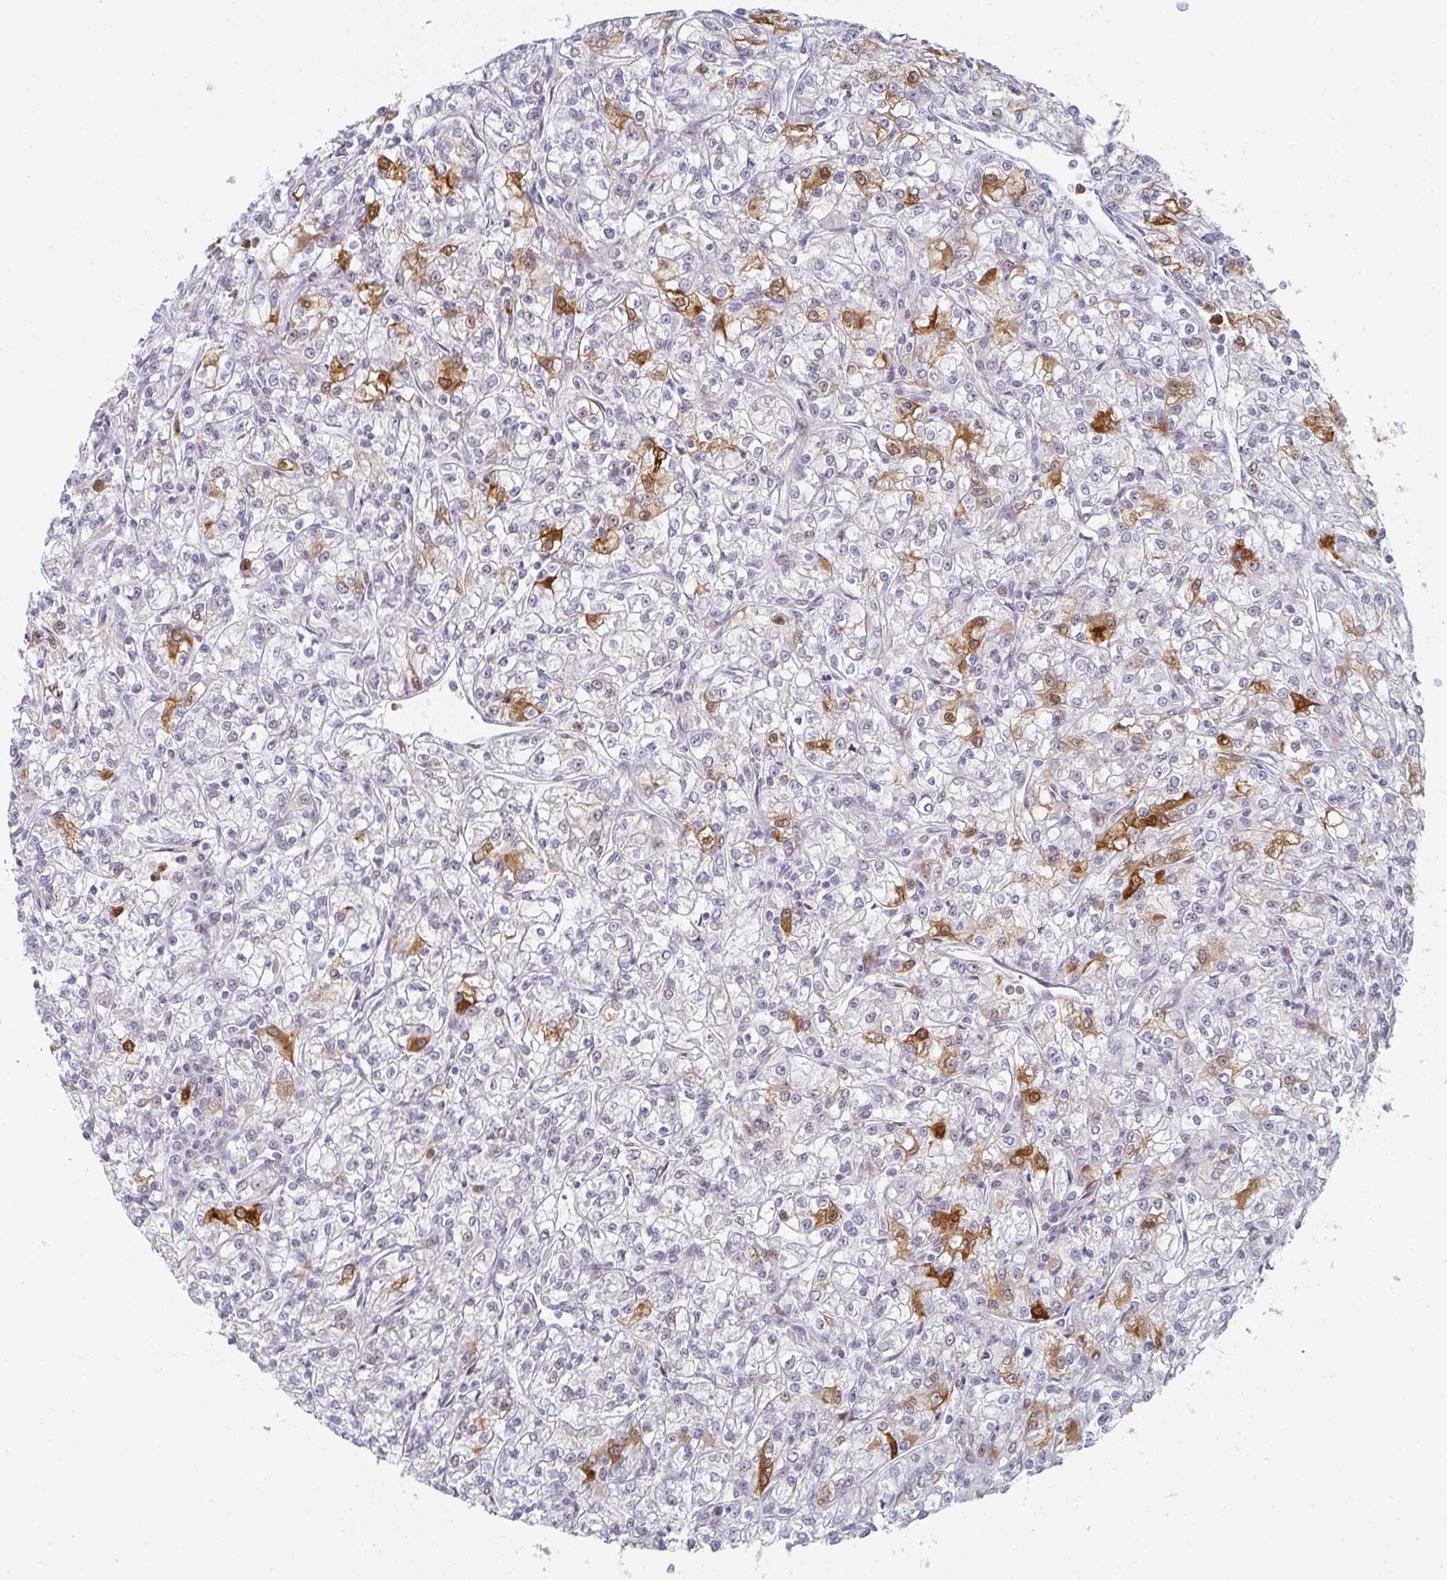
{"staining": {"intensity": "moderate", "quantity": "<25%", "location": "cytoplasmic/membranous,nuclear"}, "tissue": "renal cancer", "cell_type": "Tumor cells", "image_type": "cancer", "snomed": [{"axis": "morphology", "description": "Adenocarcinoma, NOS"}, {"axis": "topography", "description": "Kidney"}], "caption": "Immunohistochemistry photomicrograph of neoplastic tissue: human adenocarcinoma (renal) stained using immunohistochemistry reveals low levels of moderate protein expression localized specifically in the cytoplasmic/membranous and nuclear of tumor cells, appearing as a cytoplasmic/membranous and nuclear brown color.", "gene": "LIN54", "patient": {"sex": "female", "age": 59}}